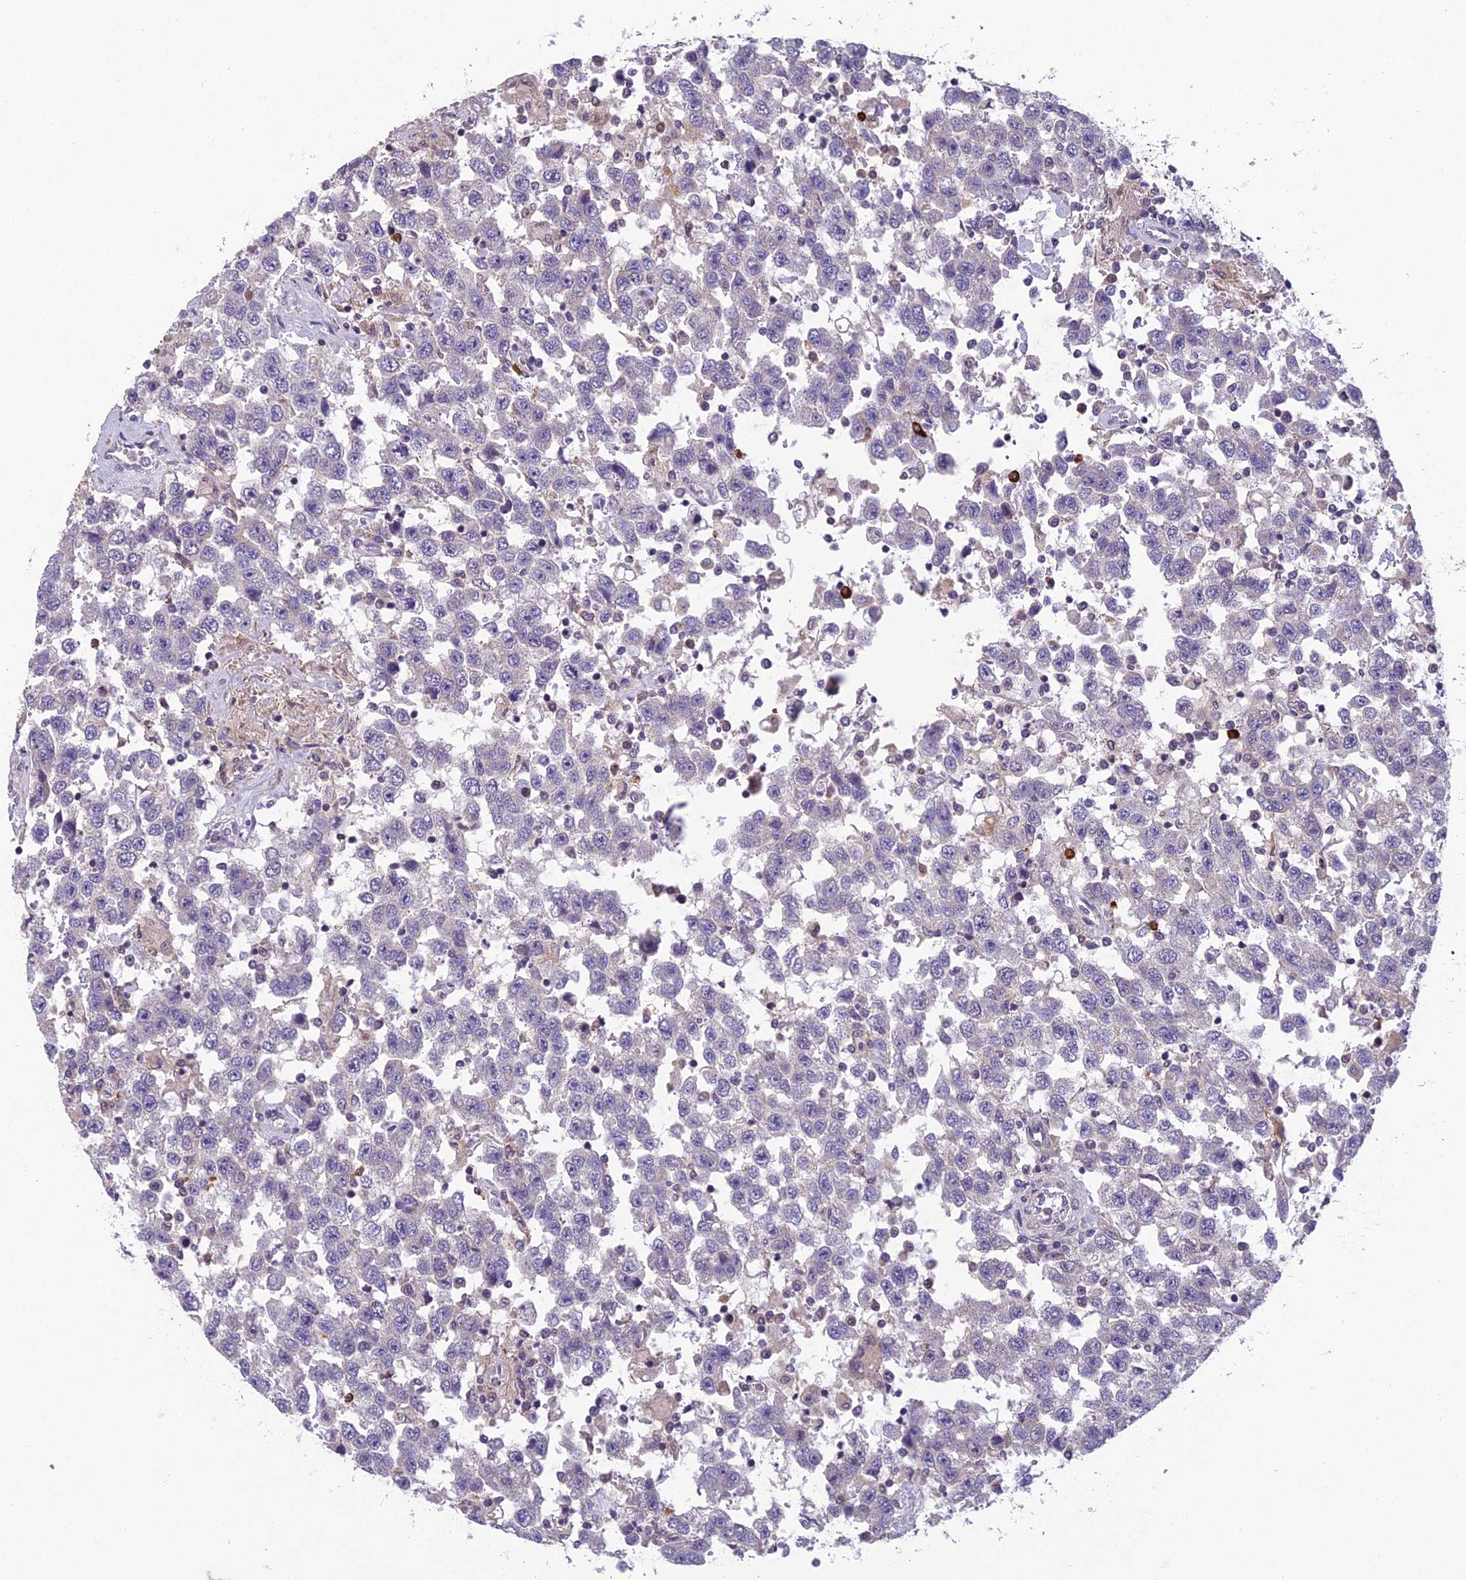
{"staining": {"intensity": "negative", "quantity": "none", "location": "none"}, "tissue": "testis cancer", "cell_type": "Tumor cells", "image_type": "cancer", "snomed": [{"axis": "morphology", "description": "Seminoma, NOS"}, {"axis": "topography", "description": "Testis"}], "caption": "IHC image of neoplastic tissue: testis cancer stained with DAB exhibits no significant protein expression in tumor cells.", "gene": "ENSG00000188897", "patient": {"sex": "male", "age": 41}}